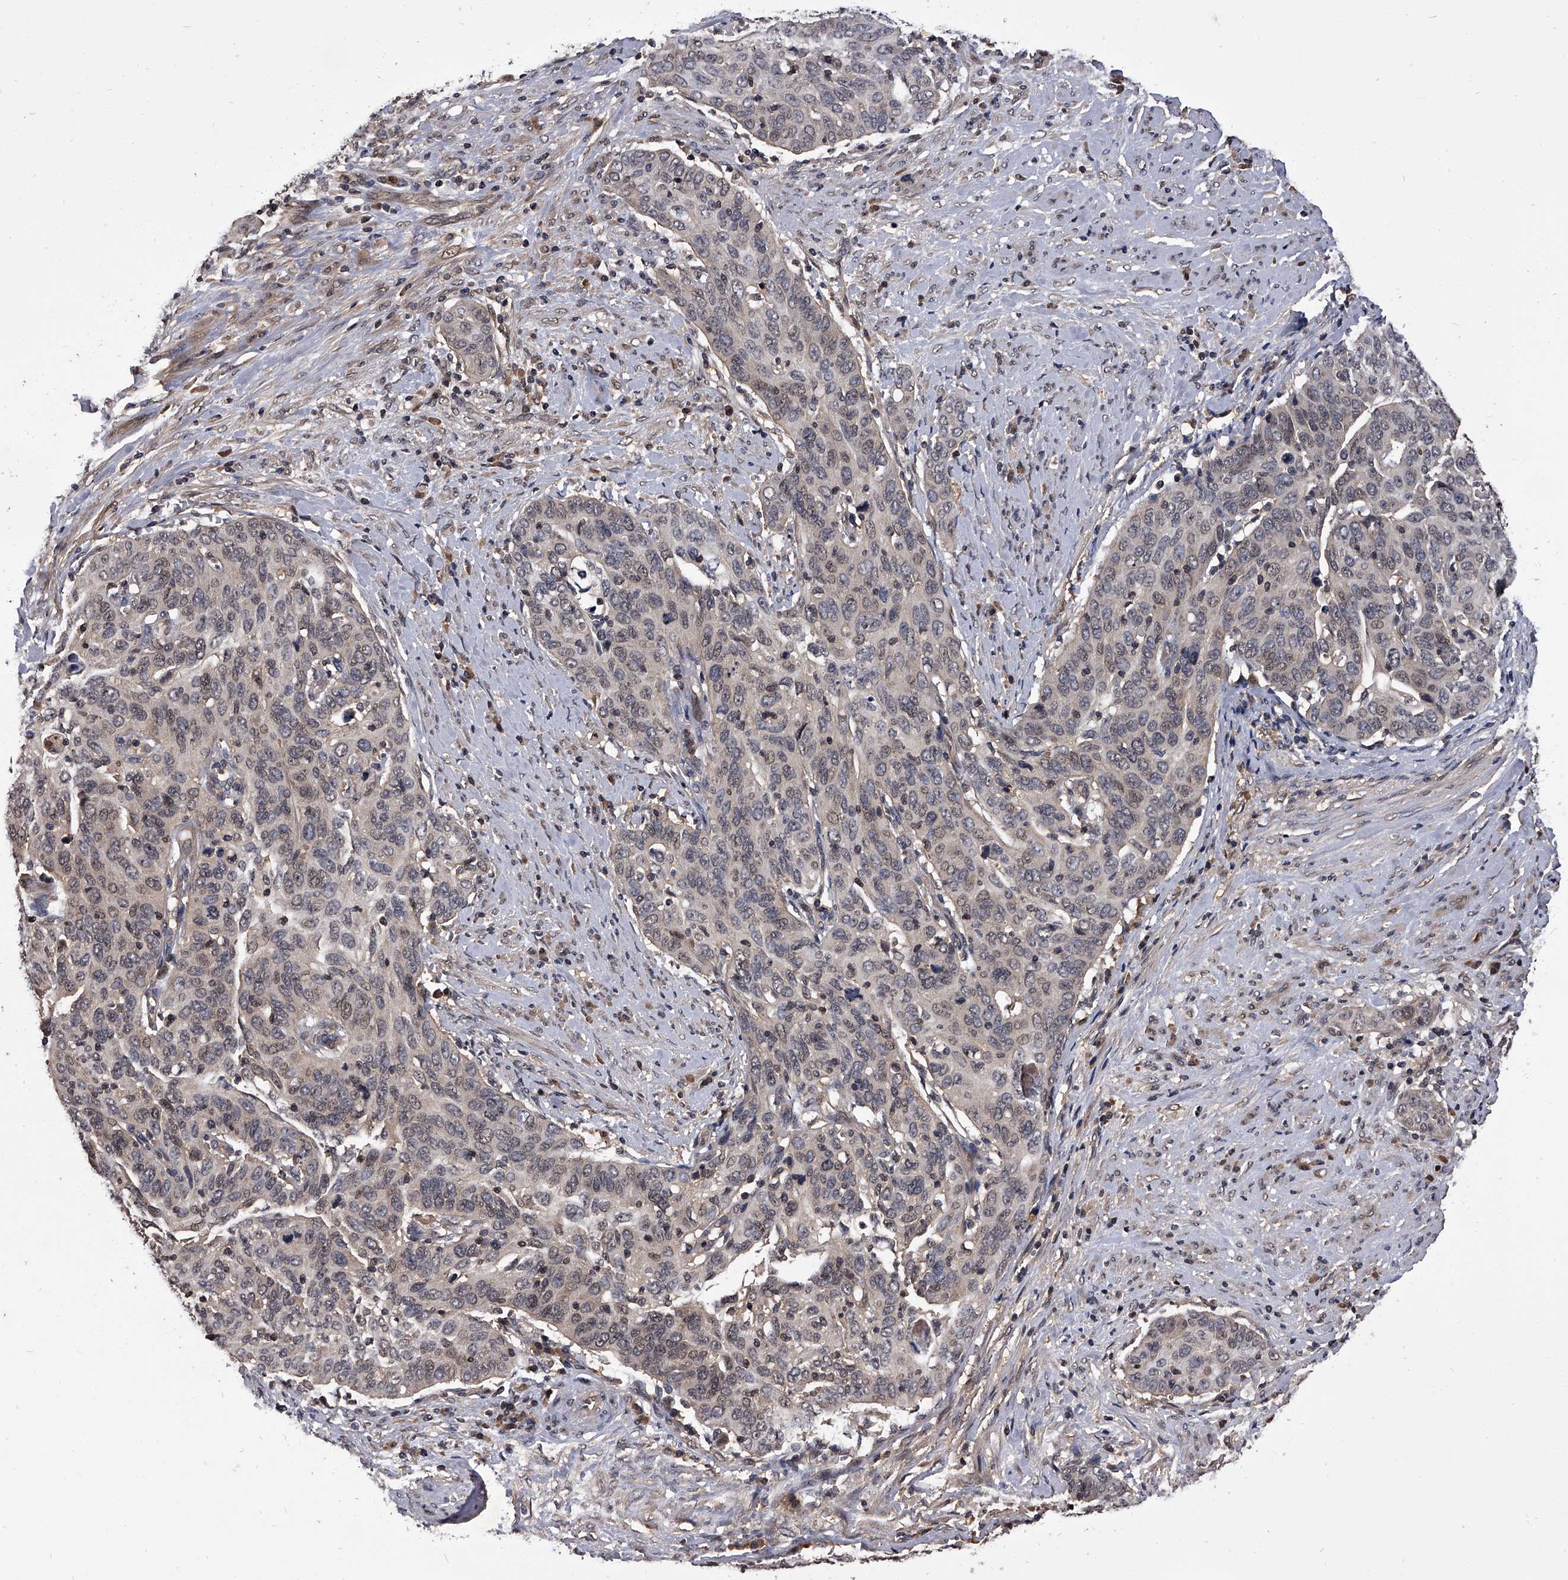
{"staining": {"intensity": "weak", "quantity": "<25%", "location": "nuclear"}, "tissue": "cervical cancer", "cell_type": "Tumor cells", "image_type": "cancer", "snomed": [{"axis": "morphology", "description": "Squamous cell carcinoma, NOS"}, {"axis": "topography", "description": "Cervix"}], "caption": "DAB immunohistochemical staining of squamous cell carcinoma (cervical) demonstrates no significant staining in tumor cells.", "gene": "SLC18B1", "patient": {"sex": "female", "age": 60}}